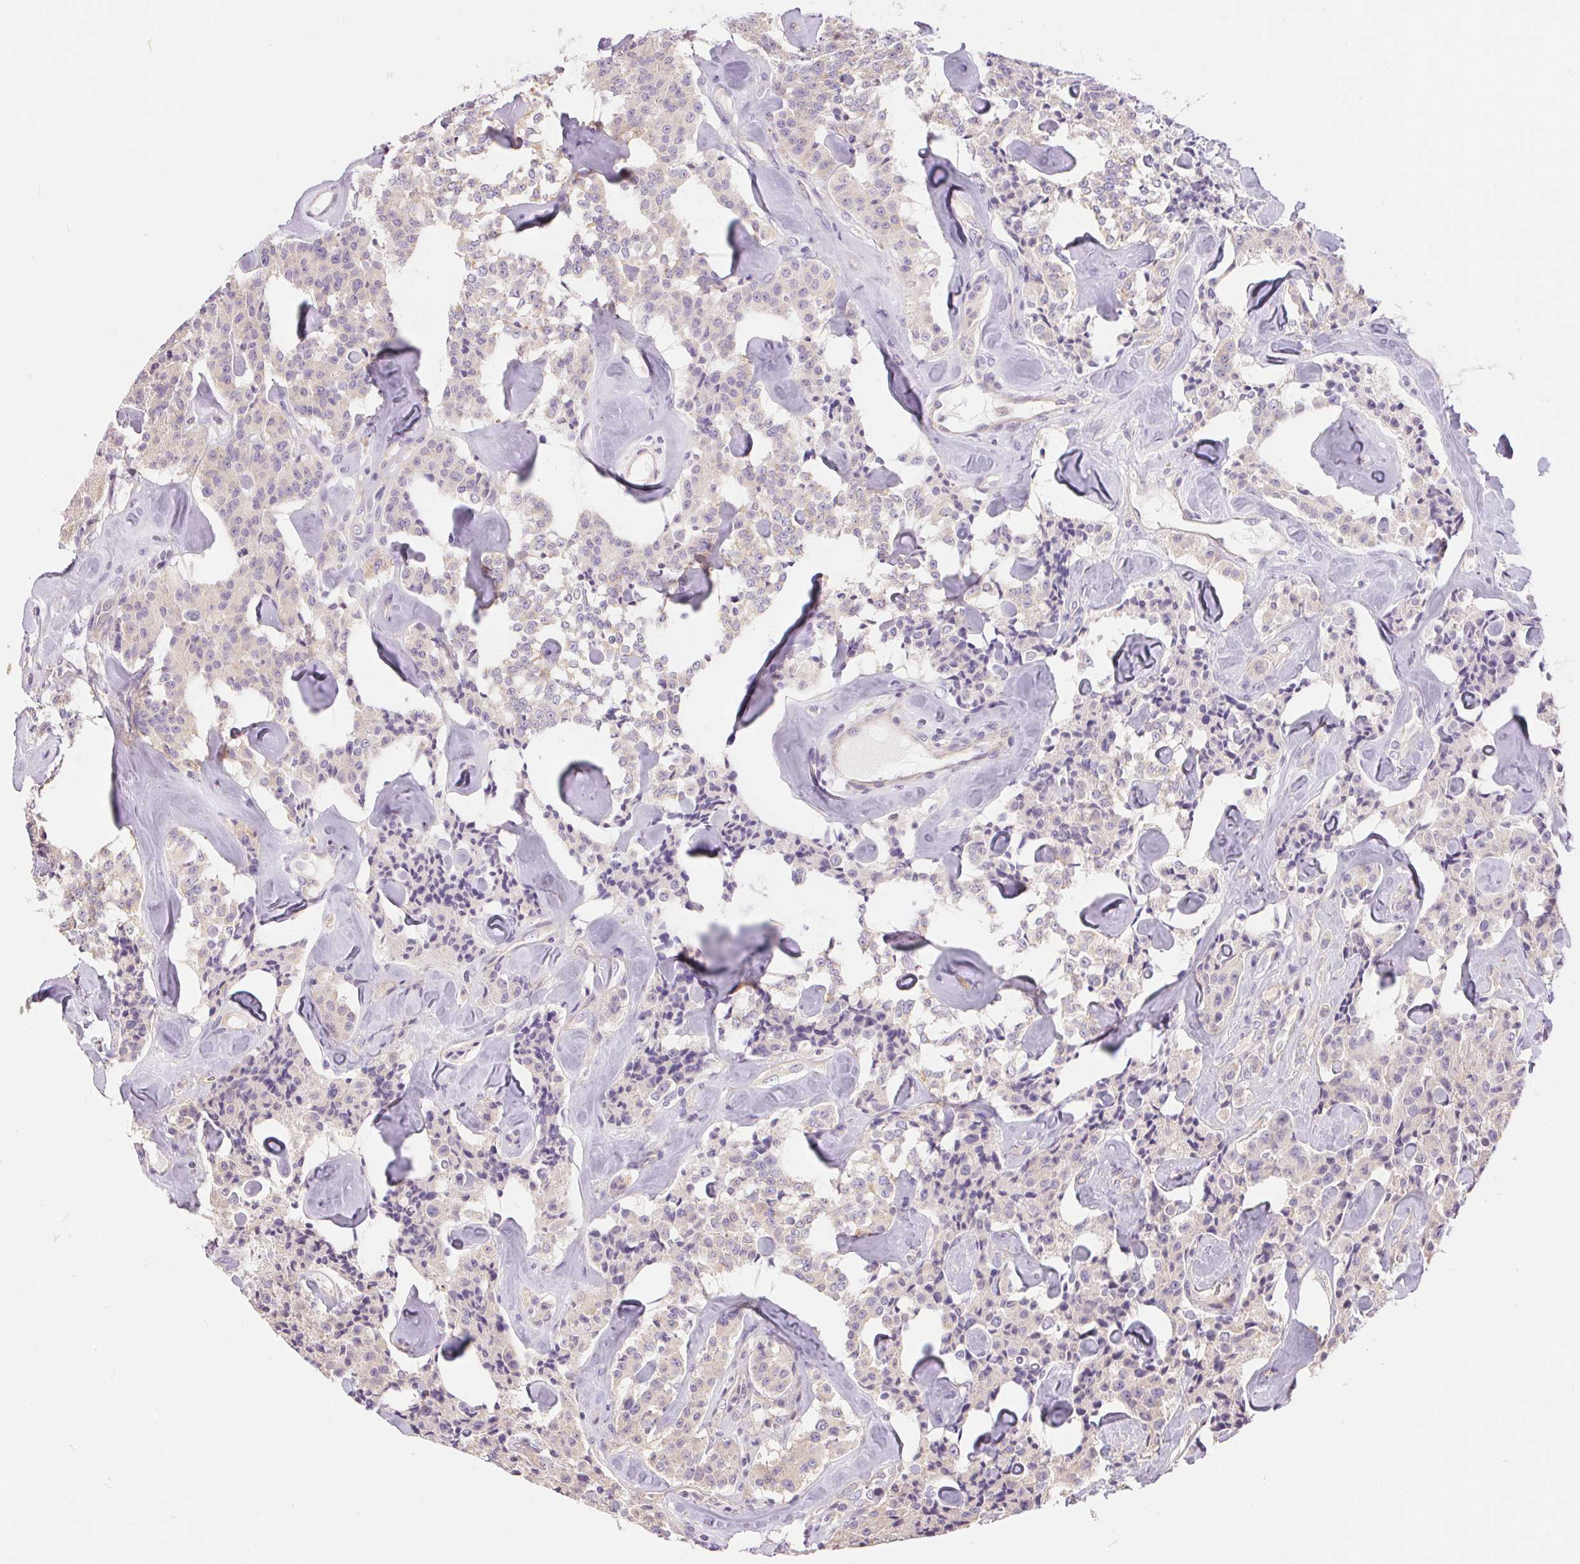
{"staining": {"intensity": "negative", "quantity": "none", "location": "none"}, "tissue": "carcinoid", "cell_type": "Tumor cells", "image_type": "cancer", "snomed": [{"axis": "morphology", "description": "Carcinoid, malignant, NOS"}, {"axis": "topography", "description": "Pancreas"}], "caption": "DAB immunohistochemical staining of human carcinoid shows no significant staining in tumor cells. (DAB (3,3'-diaminobenzidine) IHC visualized using brightfield microscopy, high magnification).", "gene": "UNC13B", "patient": {"sex": "male", "age": 41}}